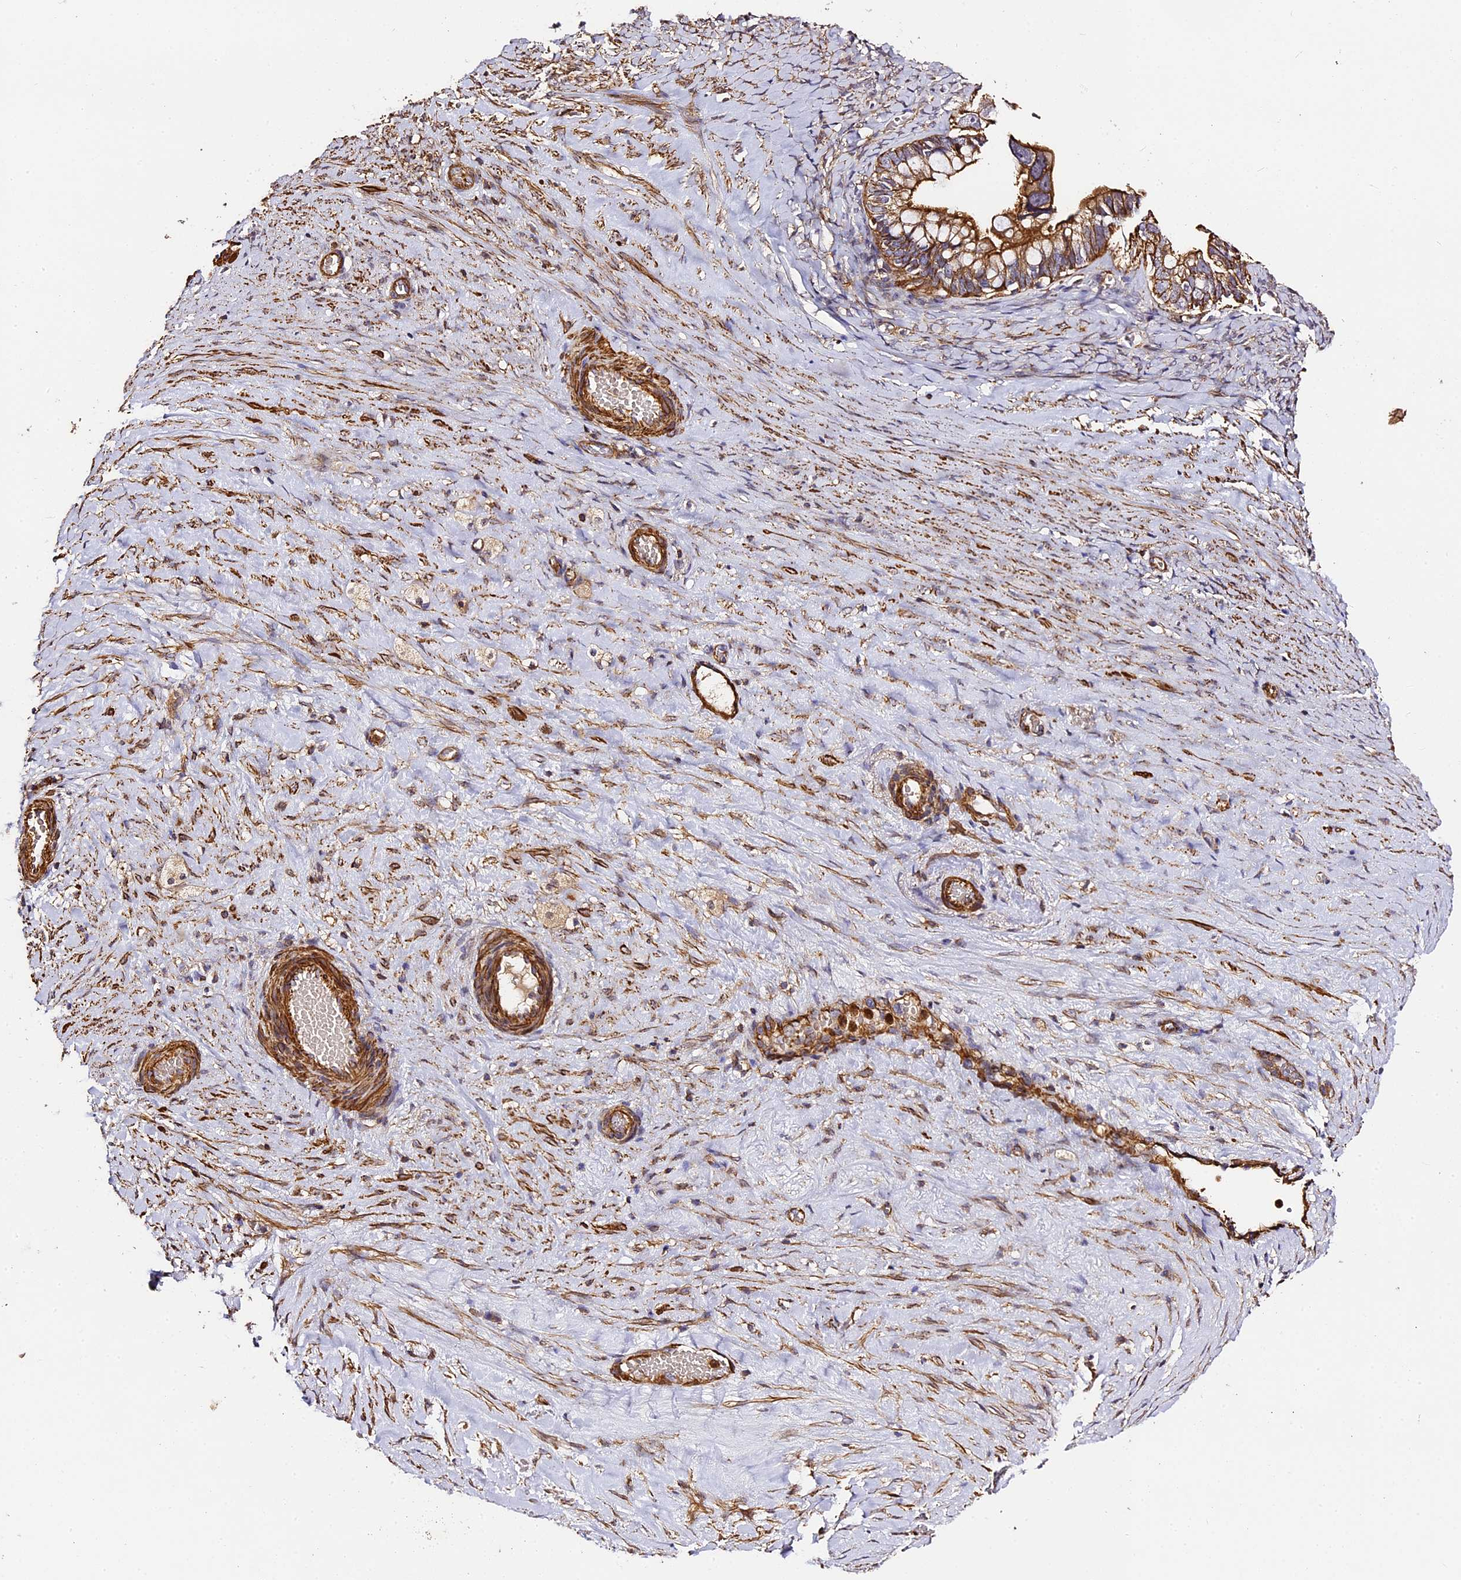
{"staining": {"intensity": "moderate", "quantity": ">75%", "location": "cytoplasmic/membranous"}, "tissue": "ovarian cancer", "cell_type": "Tumor cells", "image_type": "cancer", "snomed": [{"axis": "morphology", "description": "Cystadenocarcinoma, serous, NOS"}, {"axis": "topography", "description": "Ovary"}], "caption": "Protein expression analysis of ovarian cancer demonstrates moderate cytoplasmic/membranous expression in approximately >75% of tumor cells. The staining is performed using DAB (3,3'-diaminobenzidine) brown chromogen to label protein expression. The nuclei are counter-stained blue using hematoxylin.", "gene": "RAPSN", "patient": {"sex": "female", "age": 56}}